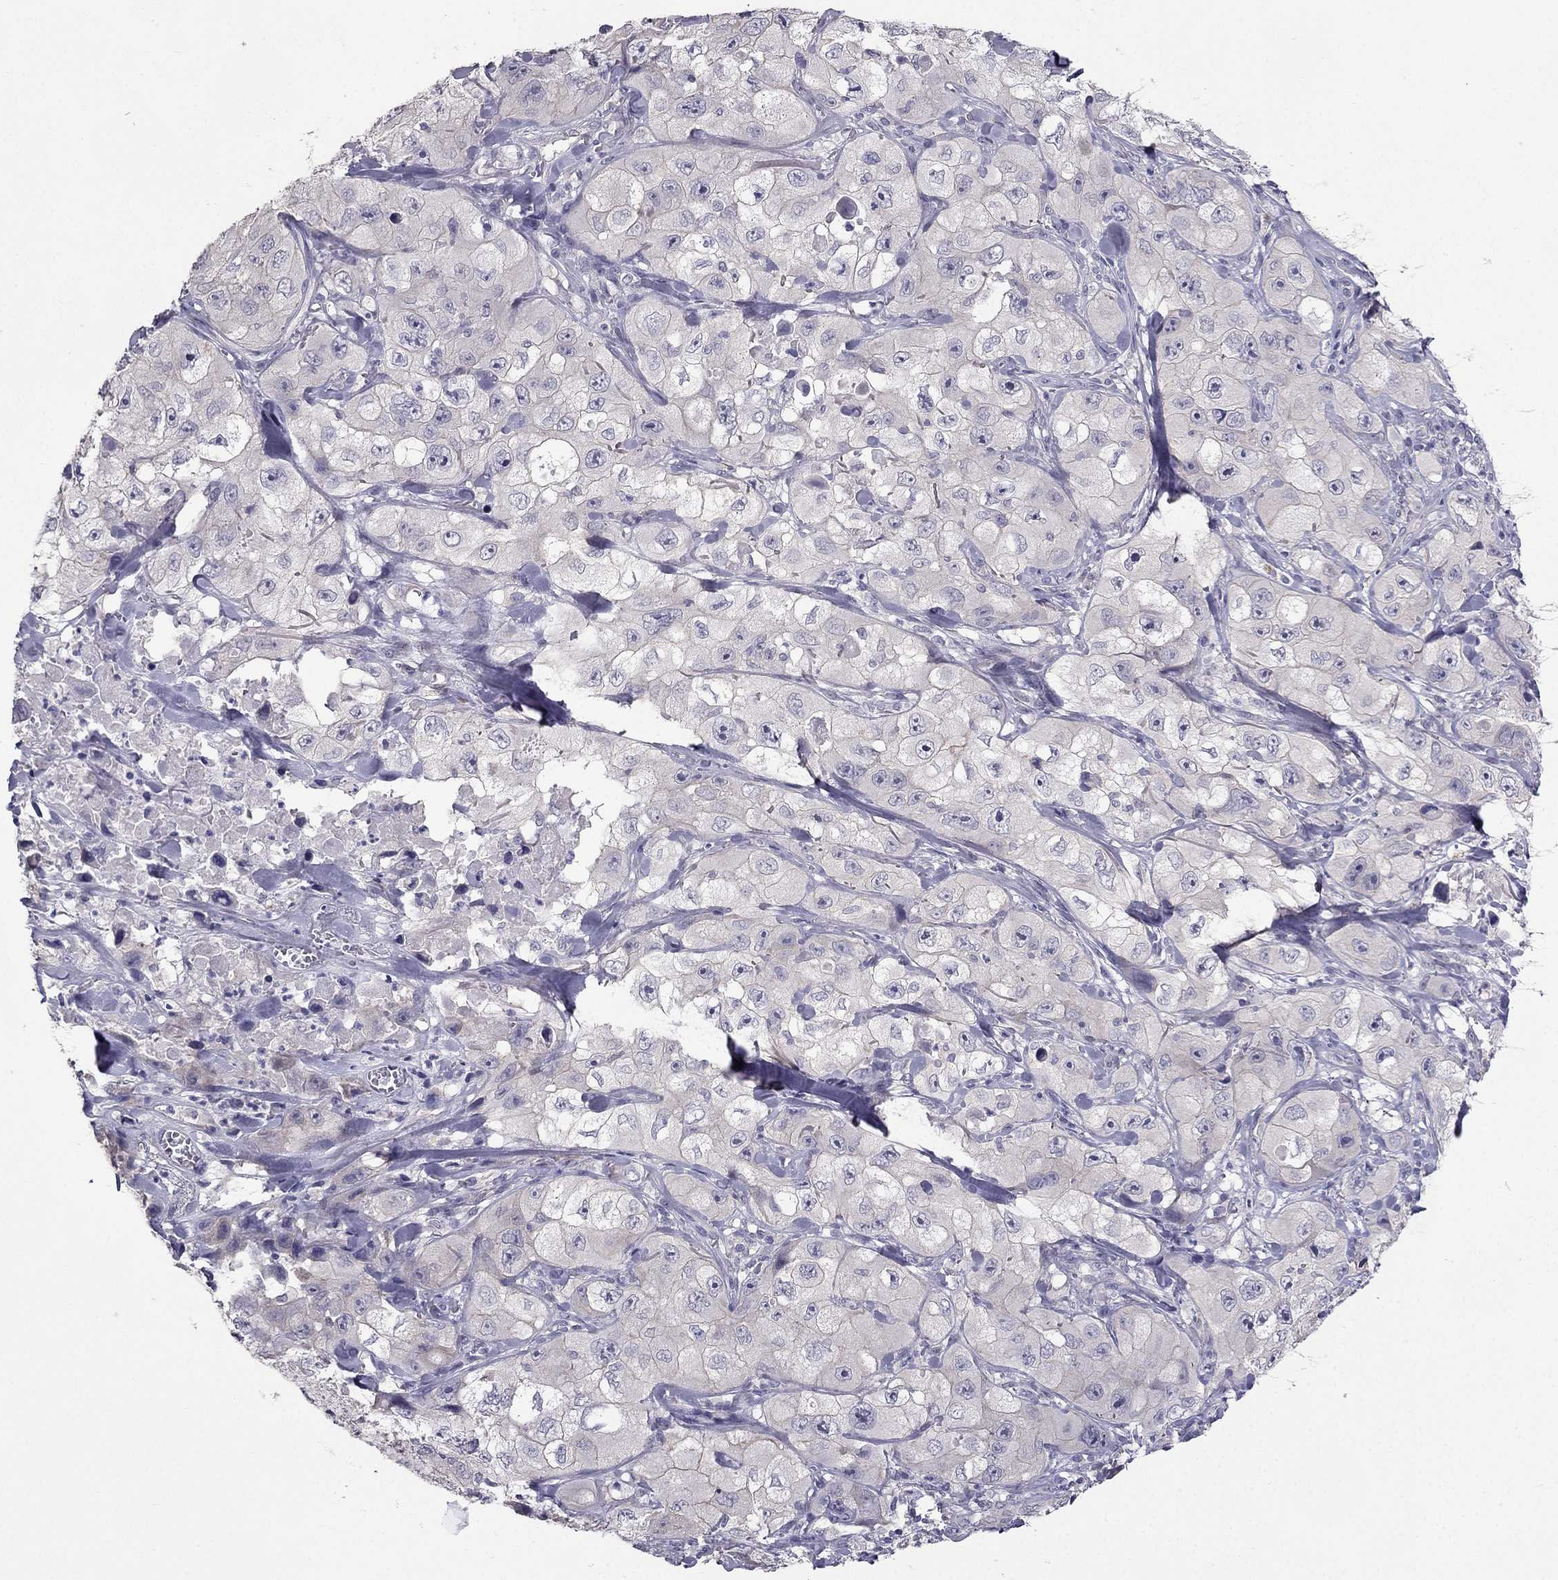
{"staining": {"intensity": "negative", "quantity": "none", "location": "none"}, "tissue": "skin cancer", "cell_type": "Tumor cells", "image_type": "cancer", "snomed": [{"axis": "morphology", "description": "Squamous cell carcinoma, NOS"}, {"axis": "topography", "description": "Skin"}, {"axis": "topography", "description": "Subcutis"}], "caption": "A histopathology image of human skin cancer is negative for staining in tumor cells.", "gene": "HSFX1", "patient": {"sex": "male", "age": 73}}